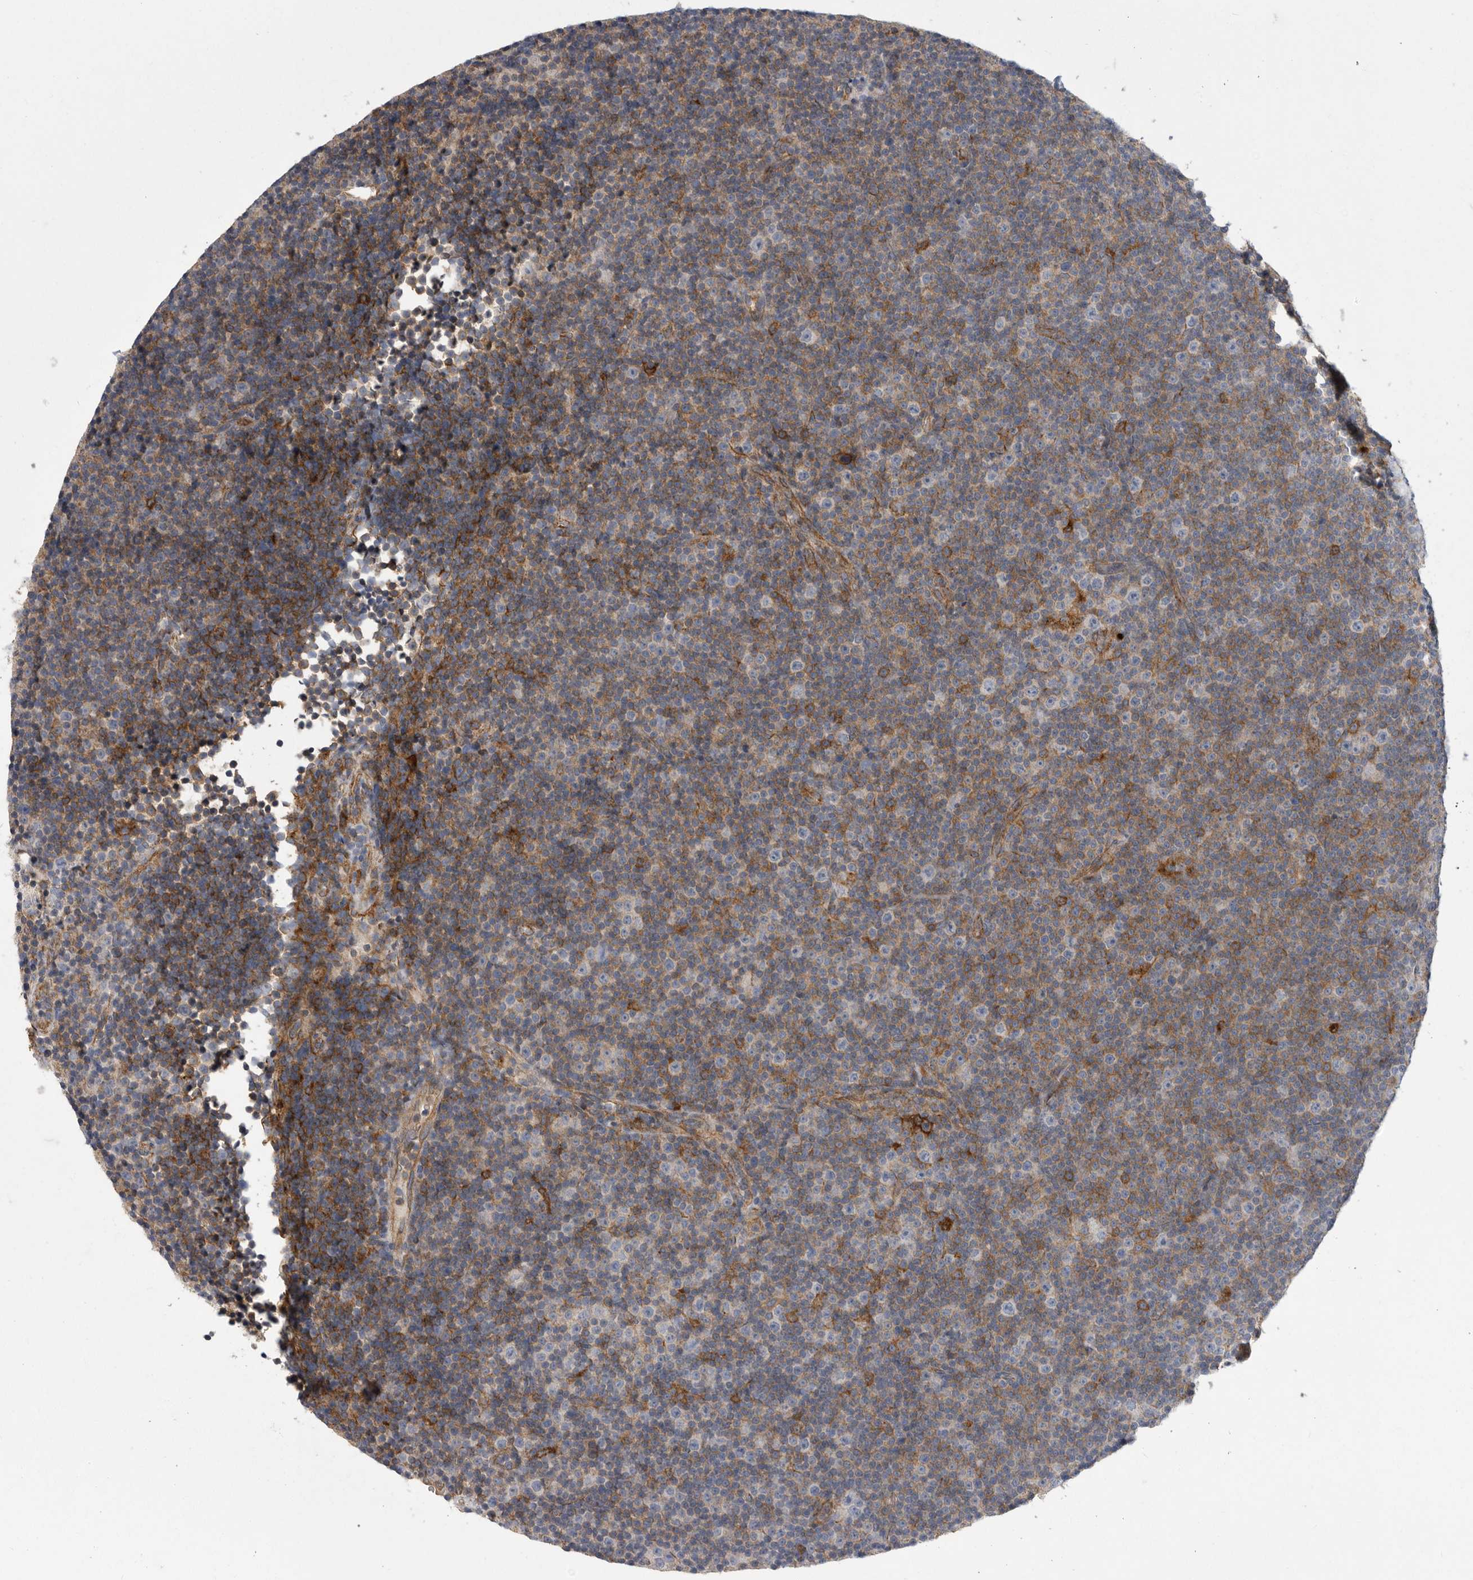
{"staining": {"intensity": "moderate", "quantity": "25%-75%", "location": "cytoplasmic/membranous"}, "tissue": "lymphoma", "cell_type": "Tumor cells", "image_type": "cancer", "snomed": [{"axis": "morphology", "description": "Malignant lymphoma, non-Hodgkin's type, Low grade"}, {"axis": "topography", "description": "Lymph node"}], "caption": "The immunohistochemical stain highlights moderate cytoplasmic/membranous expression in tumor cells of lymphoma tissue. Nuclei are stained in blue.", "gene": "SIGLEC10", "patient": {"sex": "female", "age": 67}}